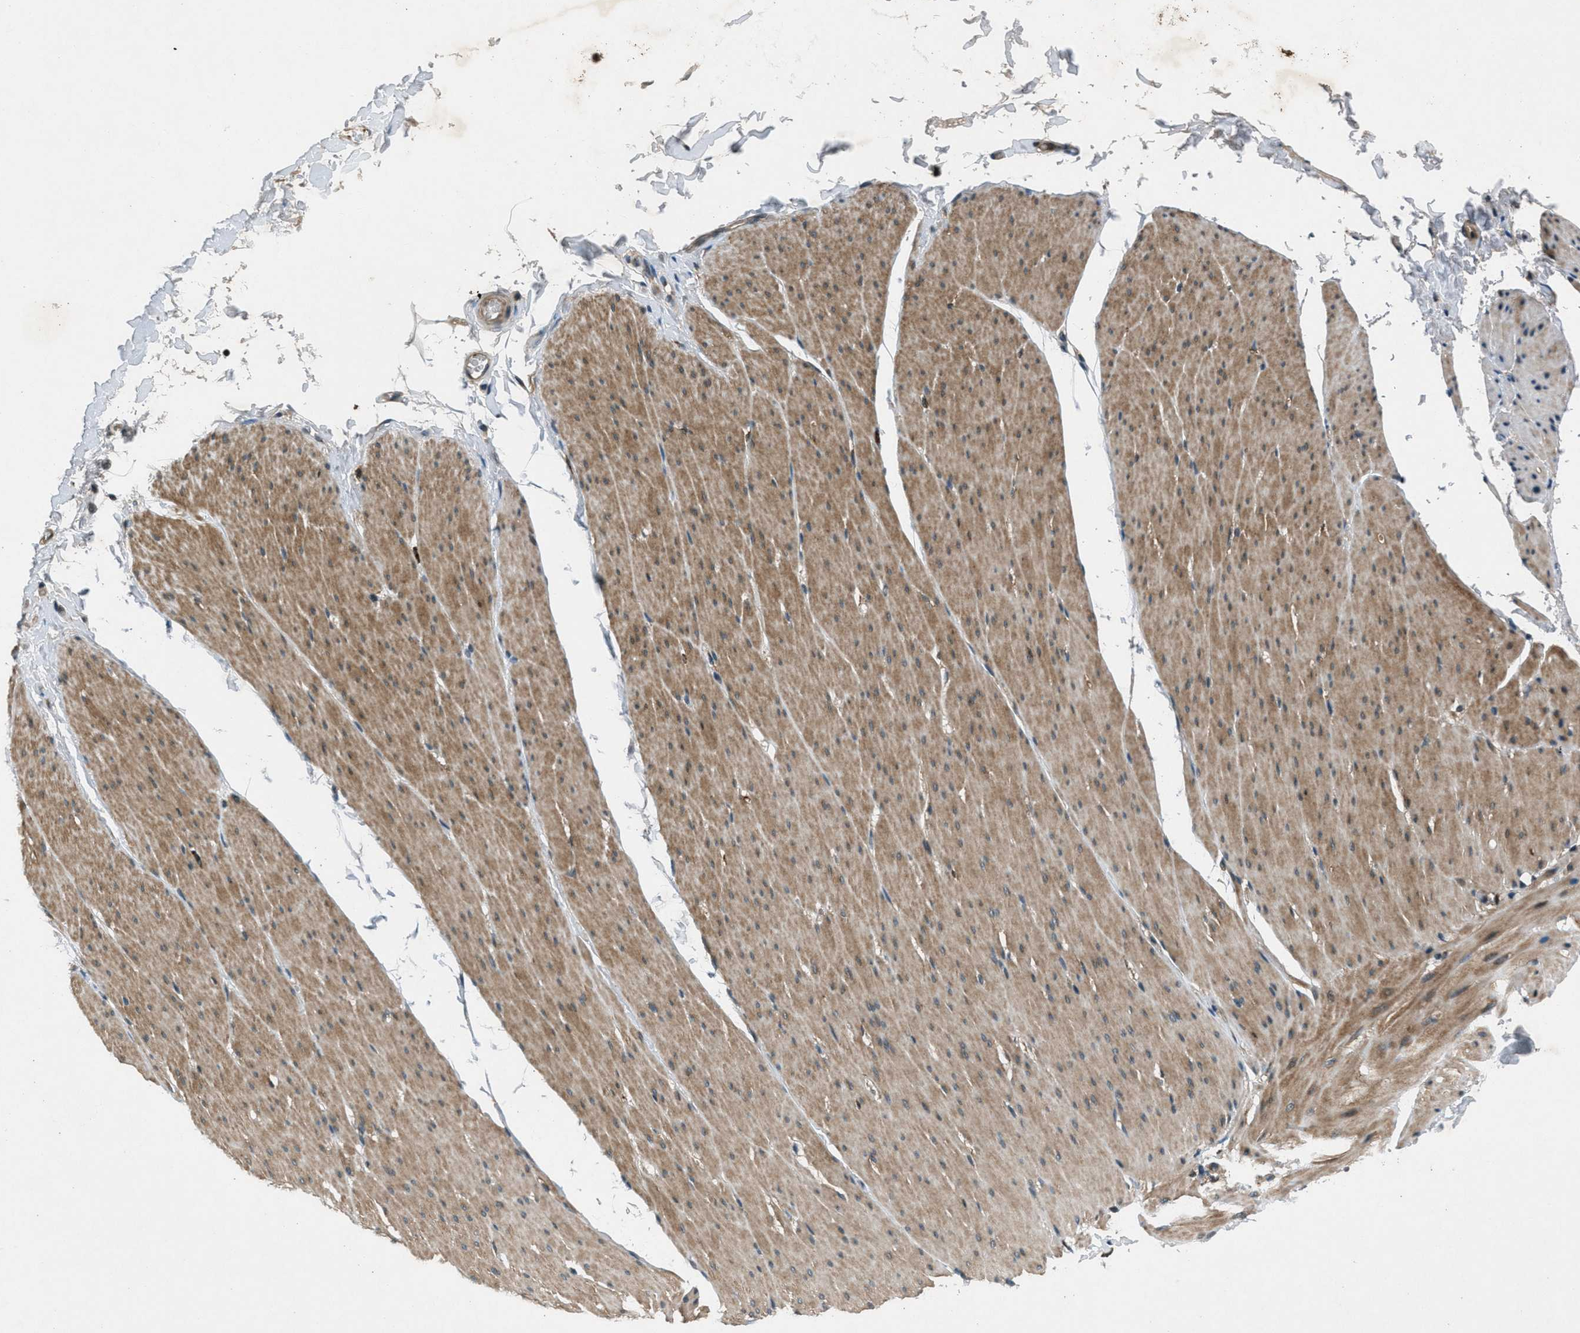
{"staining": {"intensity": "moderate", "quantity": ">75%", "location": "cytoplasmic/membranous"}, "tissue": "smooth muscle", "cell_type": "Smooth muscle cells", "image_type": "normal", "snomed": [{"axis": "morphology", "description": "Normal tissue, NOS"}, {"axis": "topography", "description": "Smooth muscle"}, {"axis": "topography", "description": "Colon"}], "caption": "Immunohistochemistry (IHC) (DAB (3,3'-diaminobenzidine)) staining of normal smooth muscle demonstrates moderate cytoplasmic/membranous protein positivity in approximately >75% of smooth muscle cells.", "gene": "EPSTI1", "patient": {"sex": "male", "age": 67}}